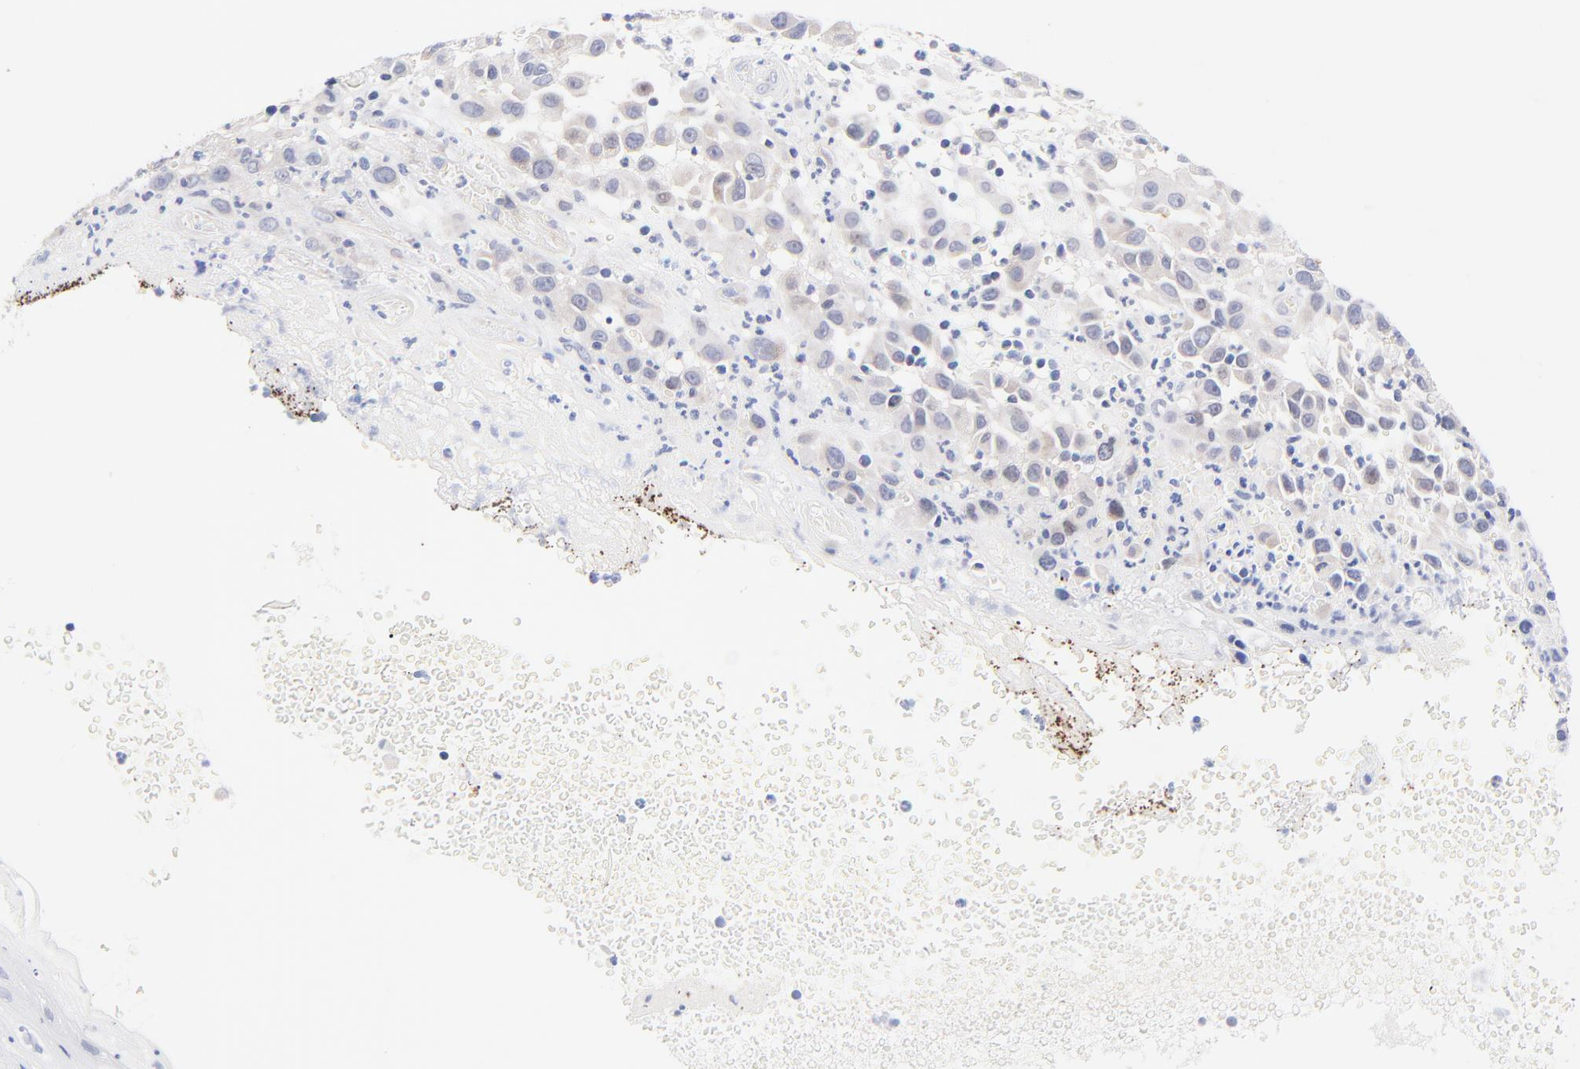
{"staining": {"intensity": "weak", "quantity": "25%-75%", "location": "cytoplasmic/membranous"}, "tissue": "melanoma", "cell_type": "Tumor cells", "image_type": "cancer", "snomed": [{"axis": "morphology", "description": "Malignant melanoma, NOS"}, {"axis": "topography", "description": "Skin"}], "caption": "Human malignant melanoma stained for a protein (brown) displays weak cytoplasmic/membranous positive staining in about 25%-75% of tumor cells.", "gene": "AFF2", "patient": {"sex": "female", "age": 21}}